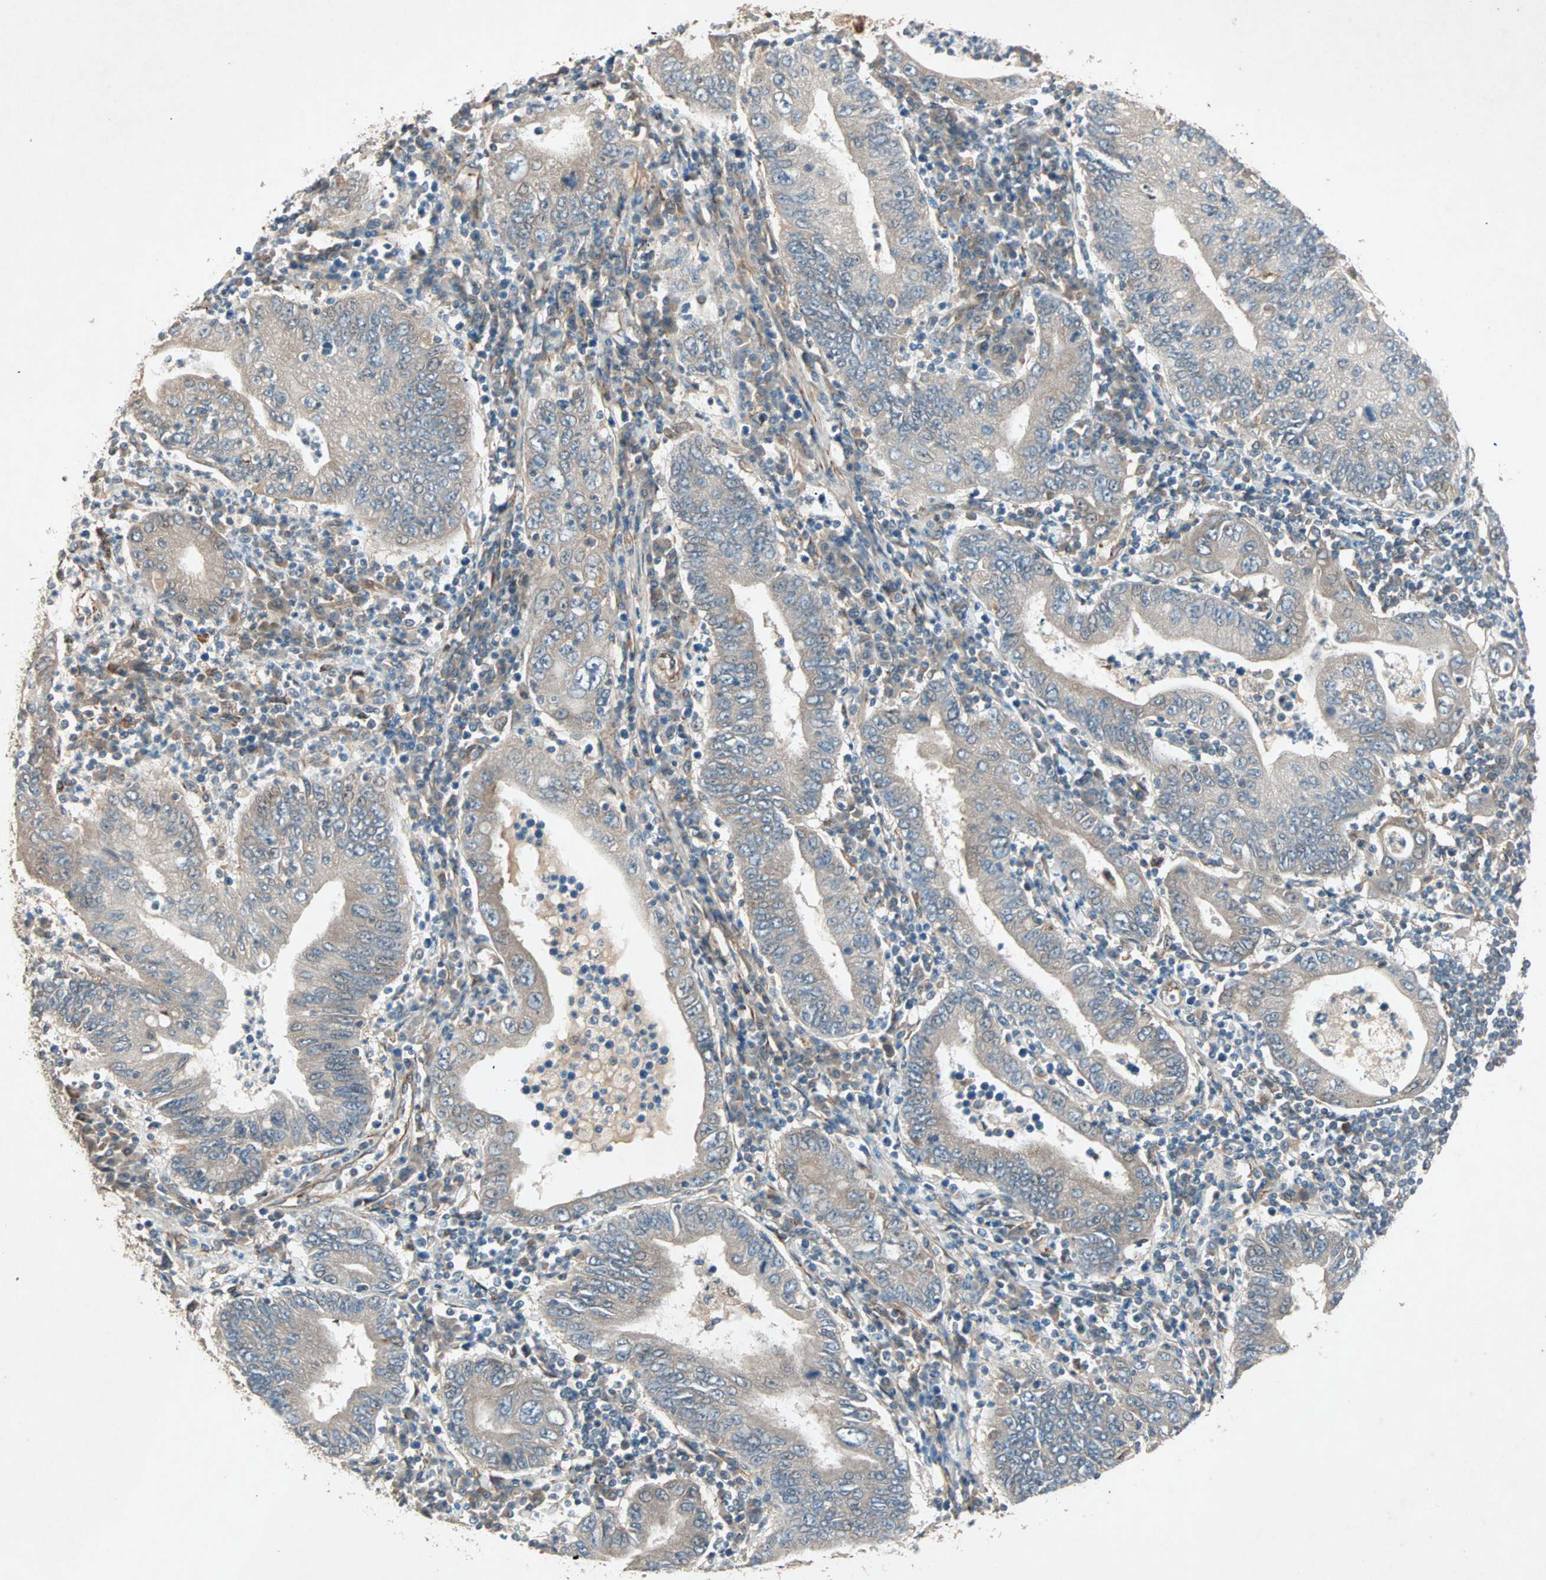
{"staining": {"intensity": "weak", "quantity": "25%-75%", "location": "cytoplasmic/membranous"}, "tissue": "stomach cancer", "cell_type": "Tumor cells", "image_type": "cancer", "snomed": [{"axis": "morphology", "description": "Normal tissue, NOS"}, {"axis": "morphology", "description": "Adenocarcinoma, NOS"}, {"axis": "topography", "description": "Esophagus"}, {"axis": "topography", "description": "Stomach, upper"}, {"axis": "topography", "description": "Peripheral nerve tissue"}], "caption": "Immunohistochemical staining of human stomach adenocarcinoma exhibits weak cytoplasmic/membranous protein positivity in approximately 25%-75% of tumor cells.", "gene": "SDSL", "patient": {"sex": "male", "age": 62}}